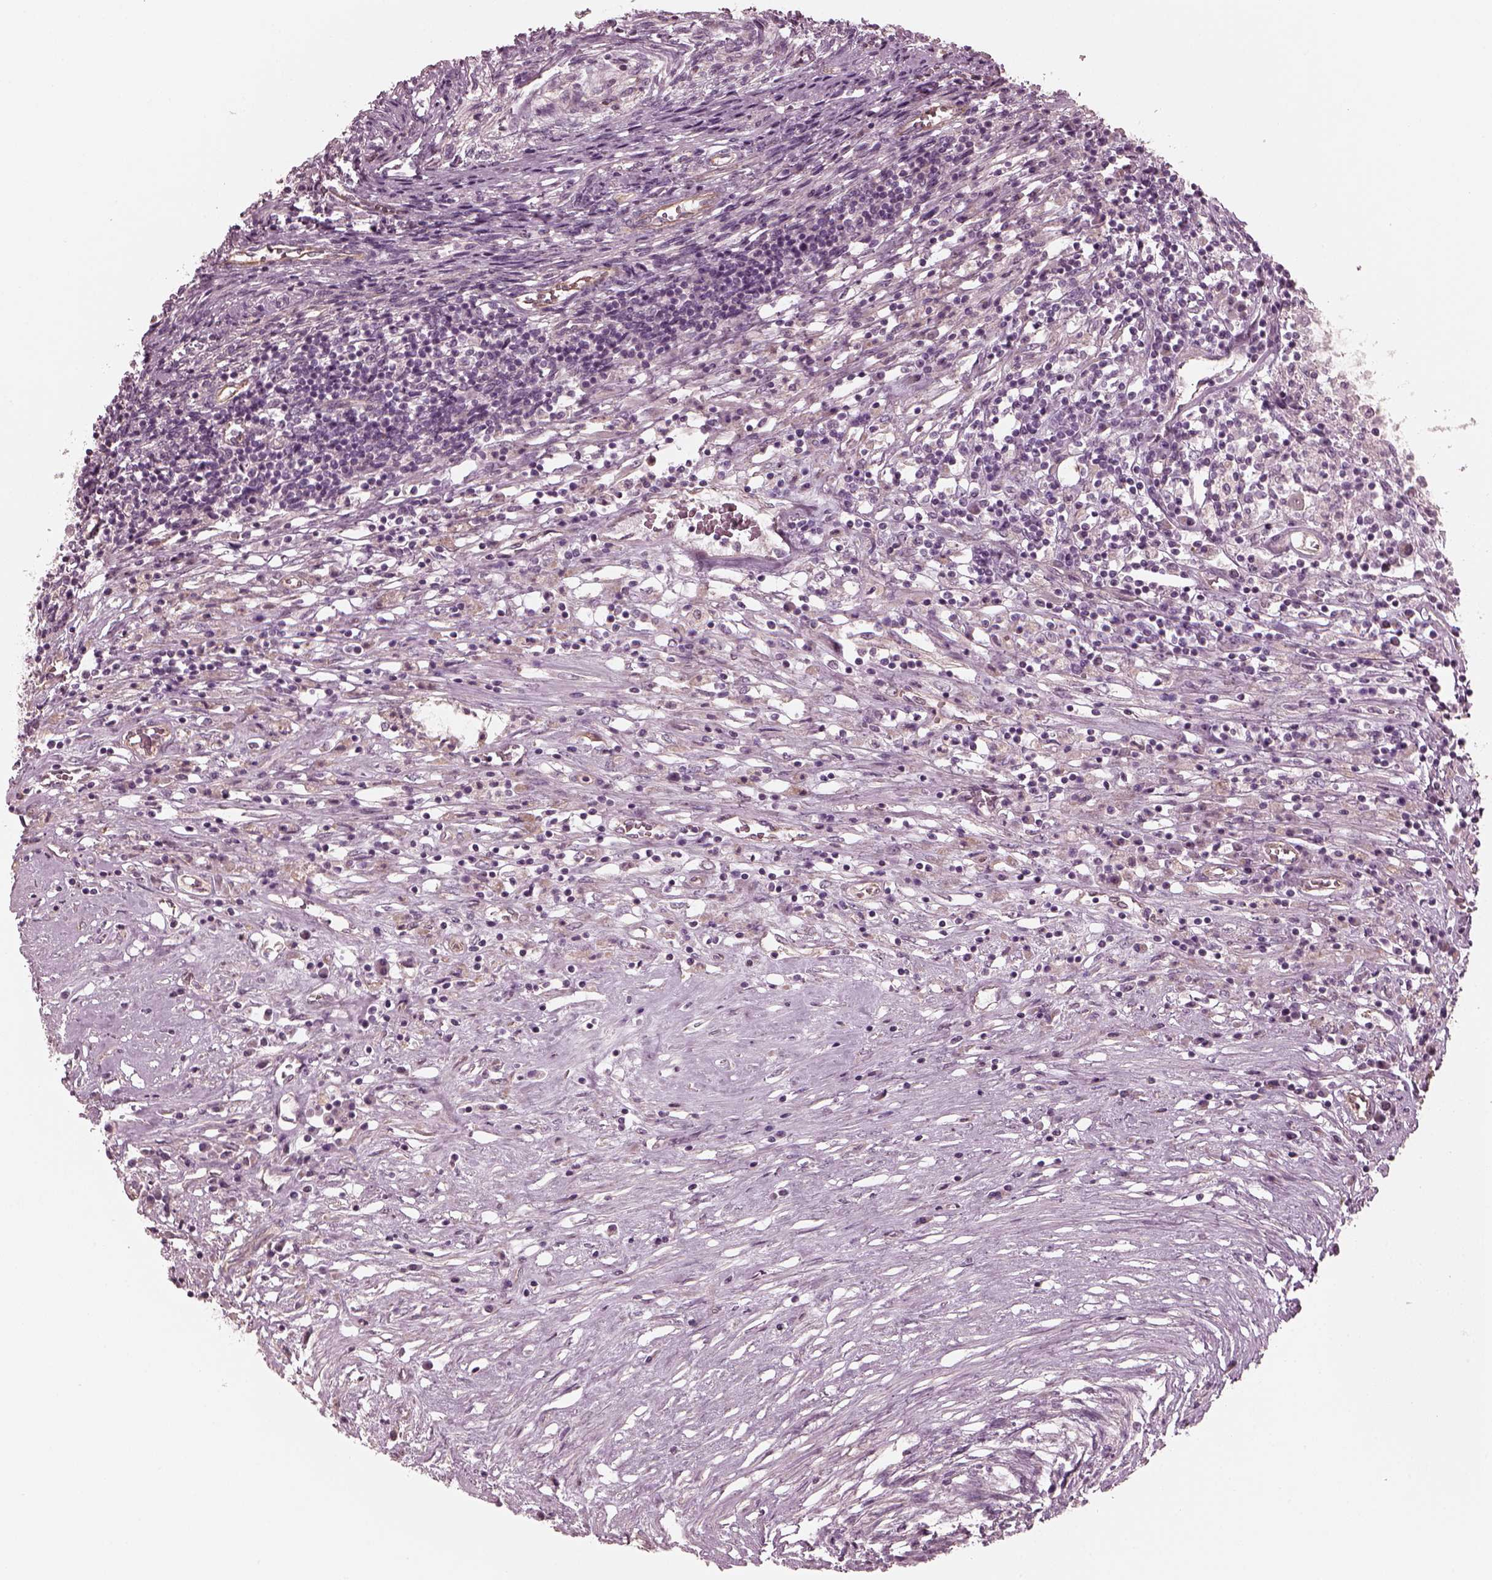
{"staining": {"intensity": "negative", "quantity": "none", "location": "none"}, "tissue": "testis cancer", "cell_type": "Tumor cells", "image_type": "cancer", "snomed": [{"axis": "morphology", "description": "Carcinoma, Embryonal, NOS"}, {"axis": "topography", "description": "Testis"}], "caption": "There is no significant positivity in tumor cells of testis embryonal carcinoma. (Immunohistochemistry, brightfield microscopy, high magnification).", "gene": "KIF6", "patient": {"sex": "male", "age": 37}}